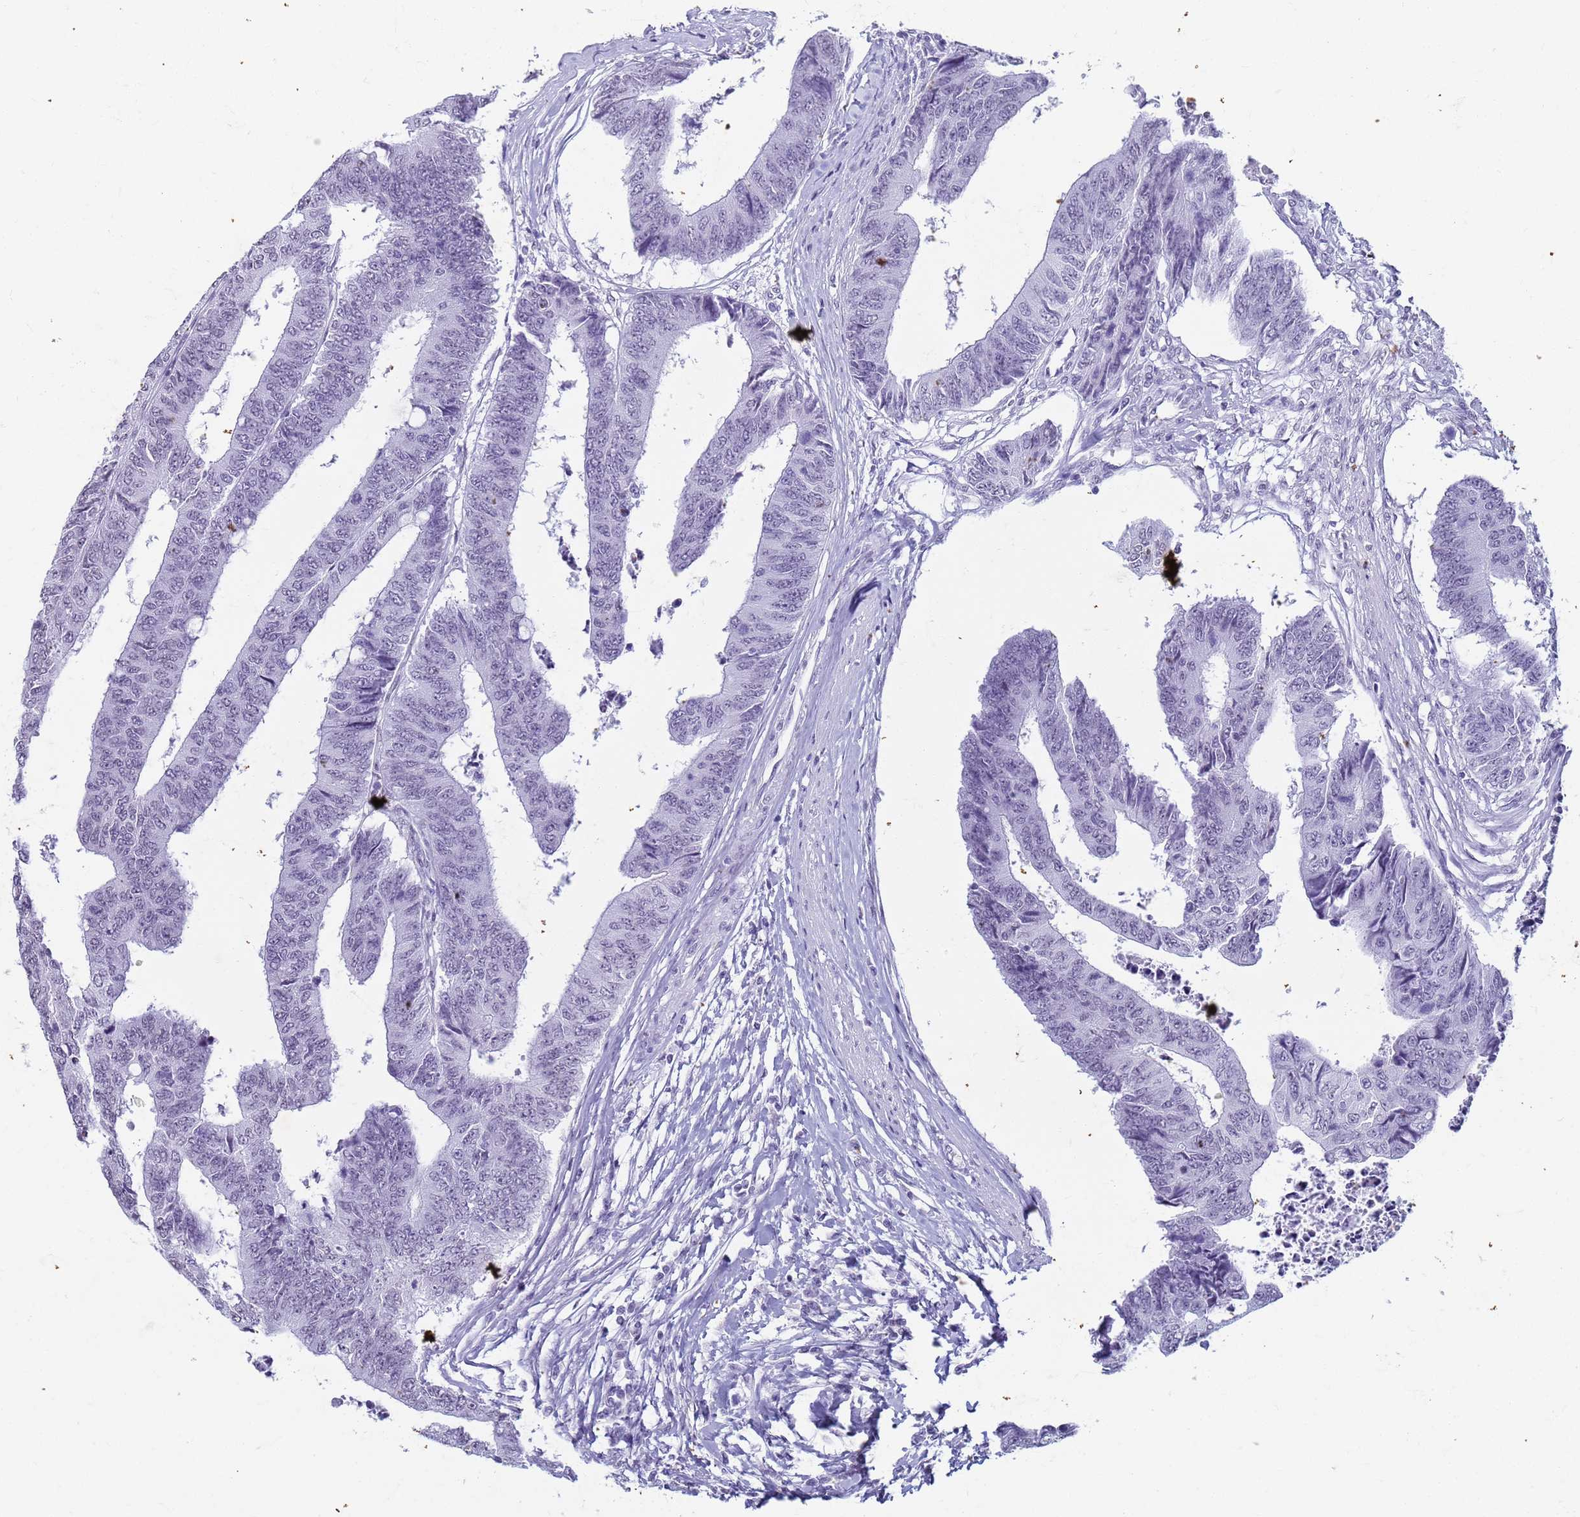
{"staining": {"intensity": "negative", "quantity": "none", "location": "none"}, "tissue": "colorectal cancer", "cell_type": "Tumor cells", "image_type": "cancer", "snomed": [{"axis": "morphology", "description": "Adenocarcinoma, NOS"}, {"axis": "topography", "description": "Rectum"}], "caption": "There is no significant positivity in tumor cells of adenocarcinoma (colorectal). Brightfield microscopy of immunohistochemistry stained with DAB (brown) and hematoxylin (blue), captured at high magnification.", "gene": "SLC7A9", "patient": {"sex": "male", "age": 84}}